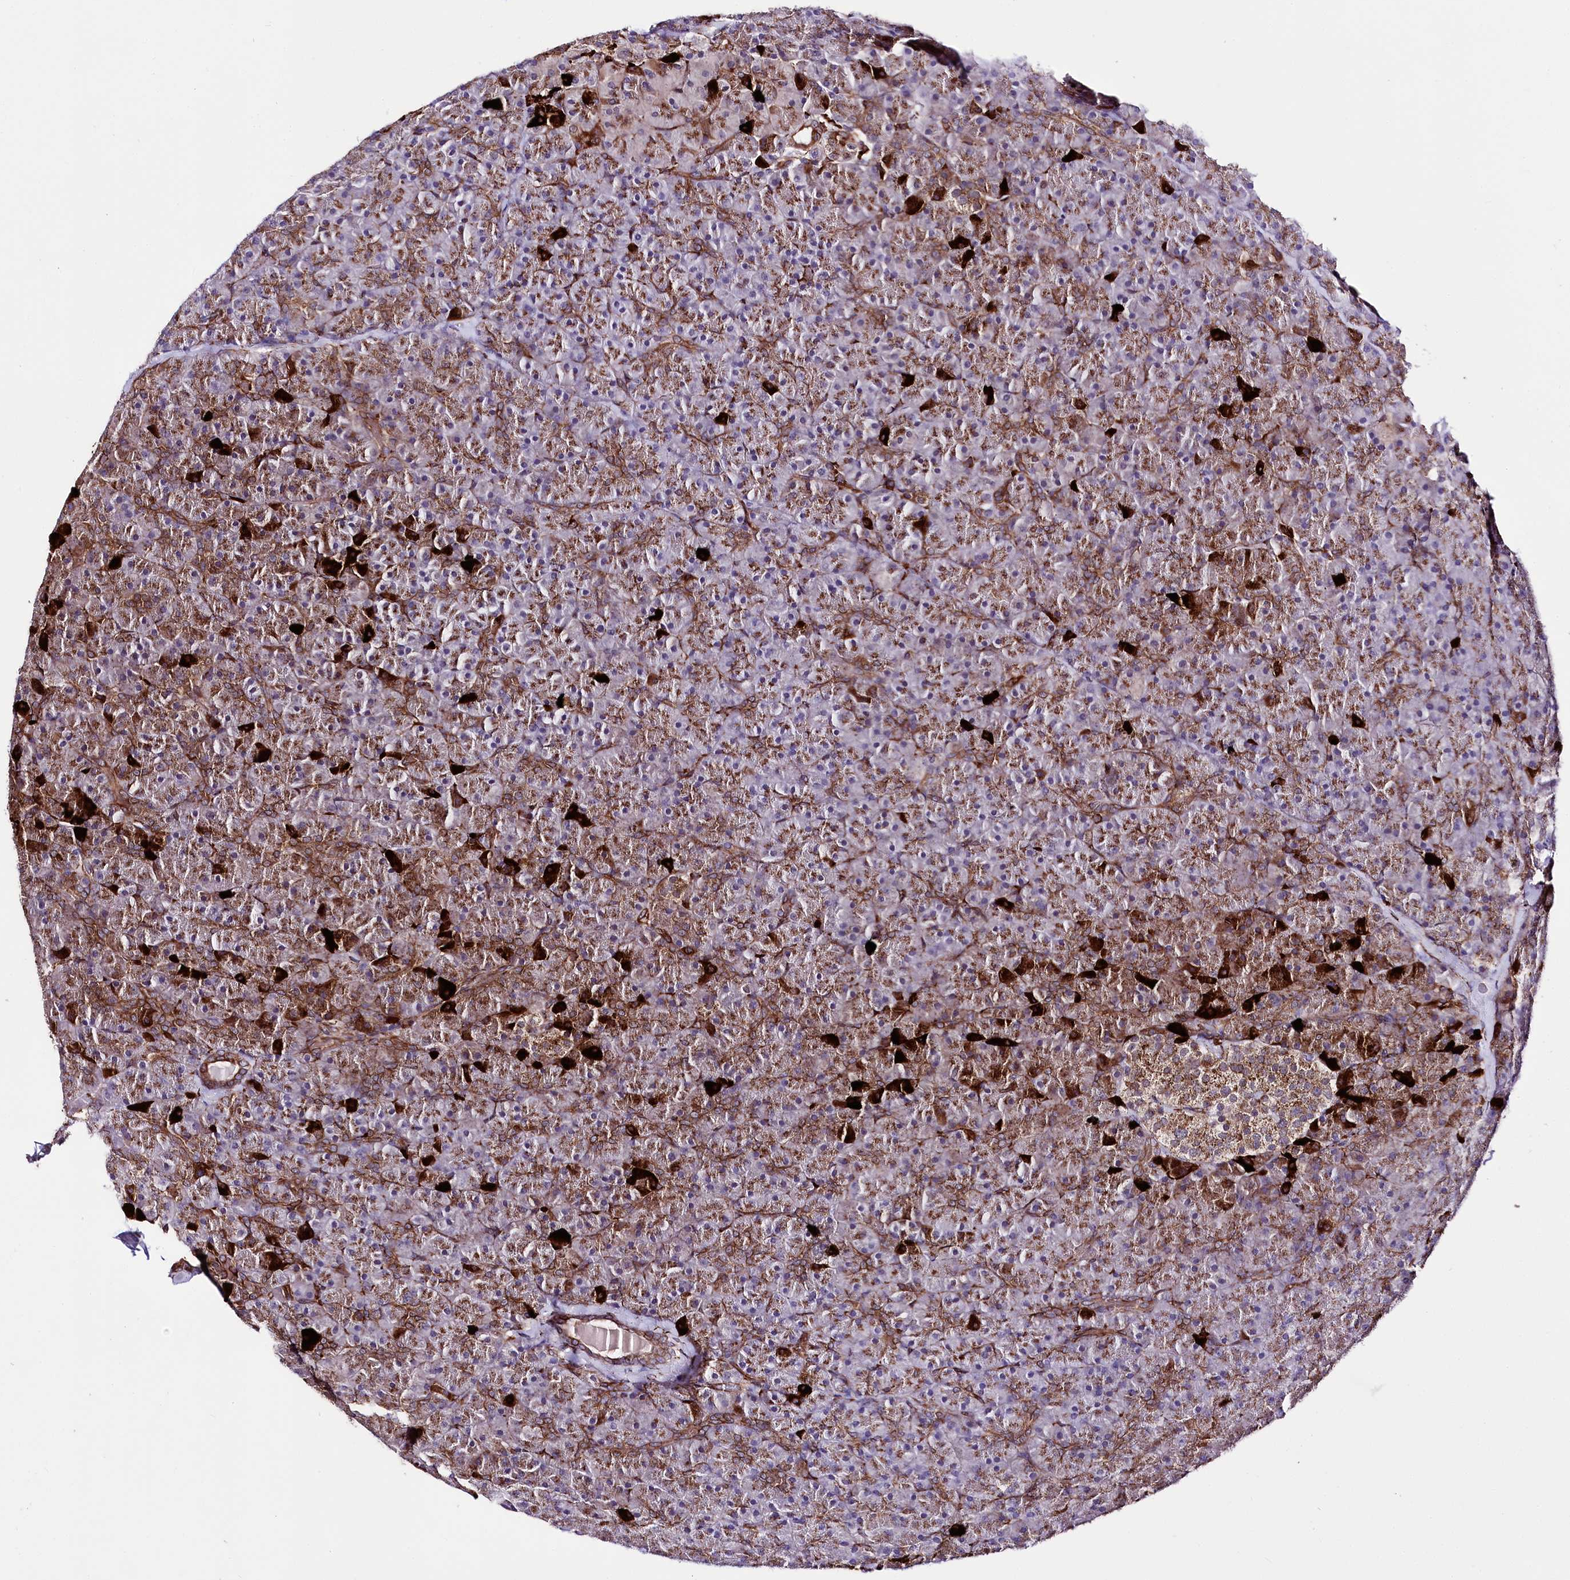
{"staining": {"intensity": "strong", "quantity": ">75%", "location": "cytoplasmic/membranous"}, "tissue": "pancreas", "cell_type": "Exocrine glandular cells", "image_type": "normal", "snomed": [{"axis": "morphology", "description": "Normal tissue, NOS"}, {"axis": "topography", "description": "Pancreas"}], "caption": "DAB (3,3'-diaminobenzidine) immunohistochemical staining of unremarkable human pancreas exhibits strong cytoplasmic/membranous protein staining in about >75% of exocrine glandular cells. (DAB IHC, brown staining for protein, blue staining for nuclei).", "gene": "WWC1", "patient": {"sex": "male", "age": 36}}